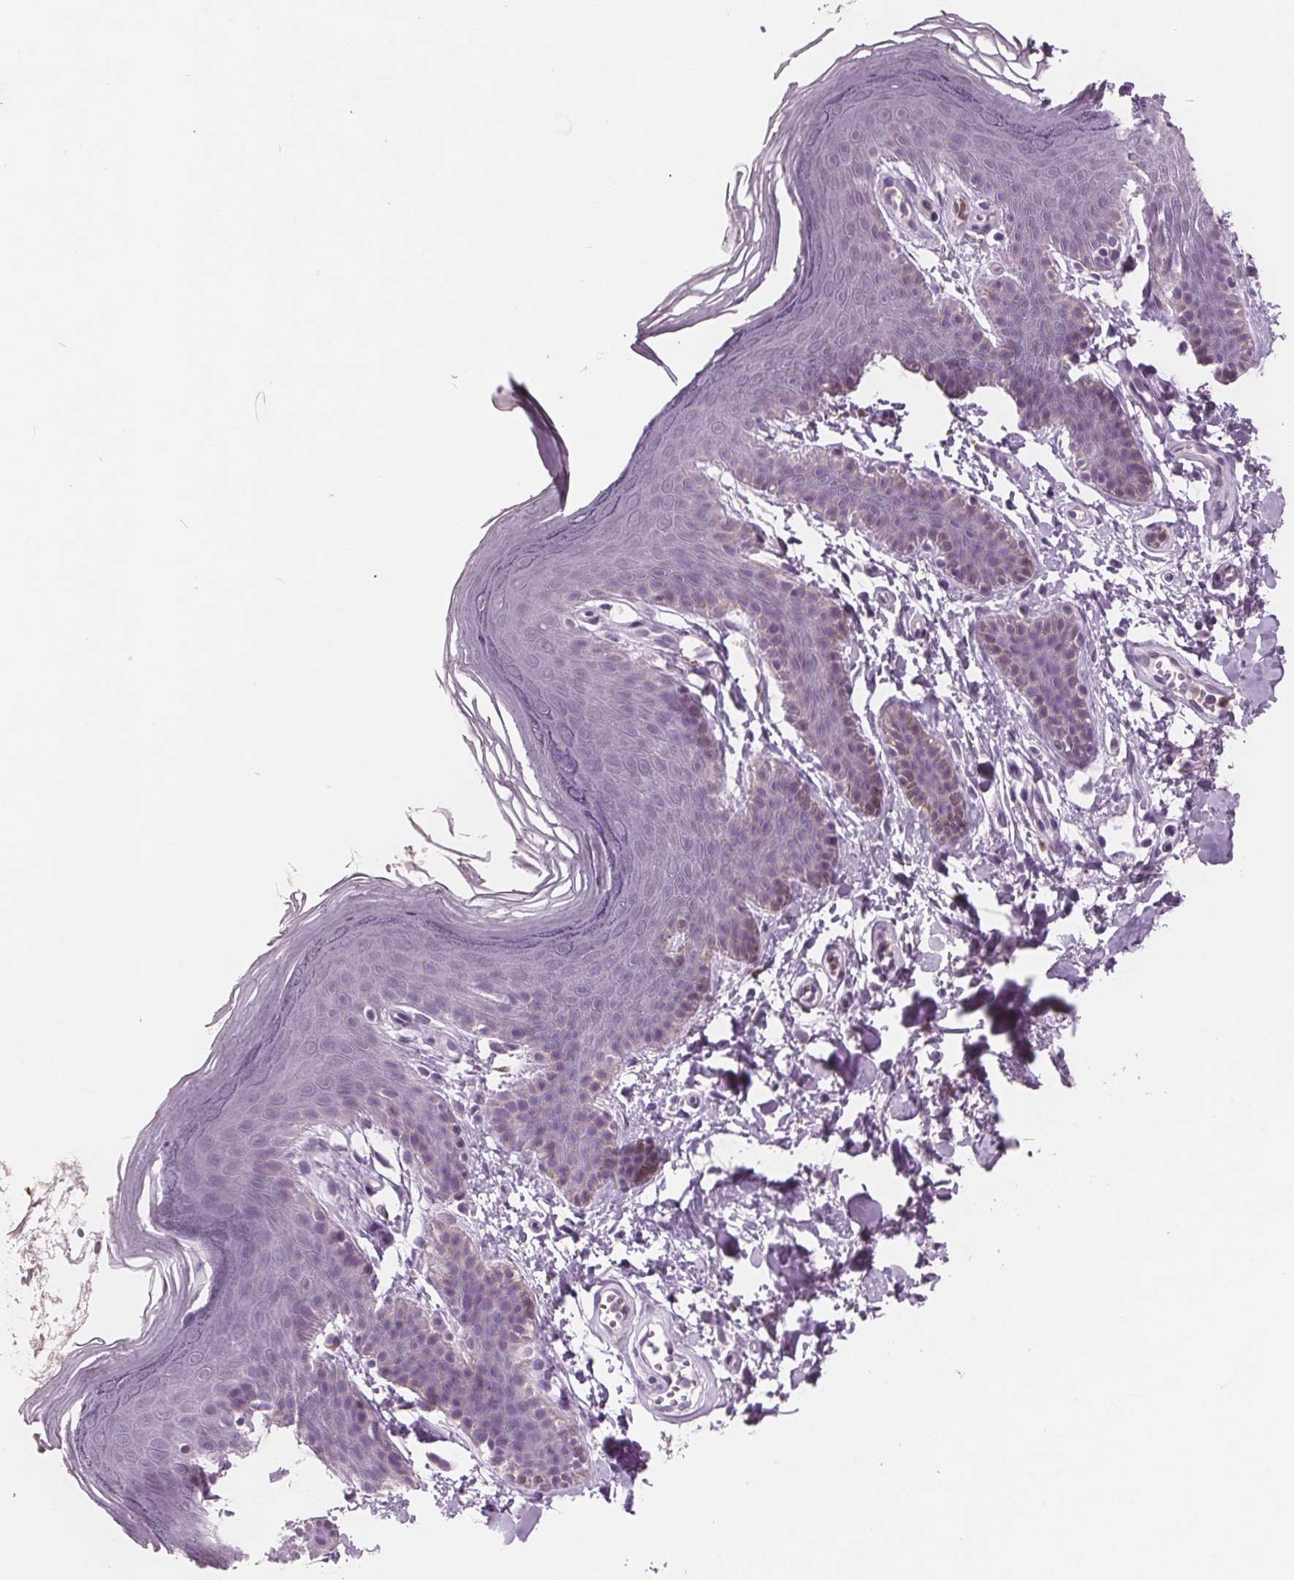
{"staining": {"intensity": "negative", "quantity": "none", "location": "none"}, "tissue": "skin", "cell_type": "Epidermal cells", "image_type": "normal", "snomed": [{"axis": "morphology", "description": "Normal tissue, NOS"}, {"axis": "topography", "description": "Anal"}], "caption": "Immunohistochemical staining of normal human skin reveals no significant expression in epidermal cells.", "gene": "PTPN14", "patient": {"sex": "male", "age": 53}}